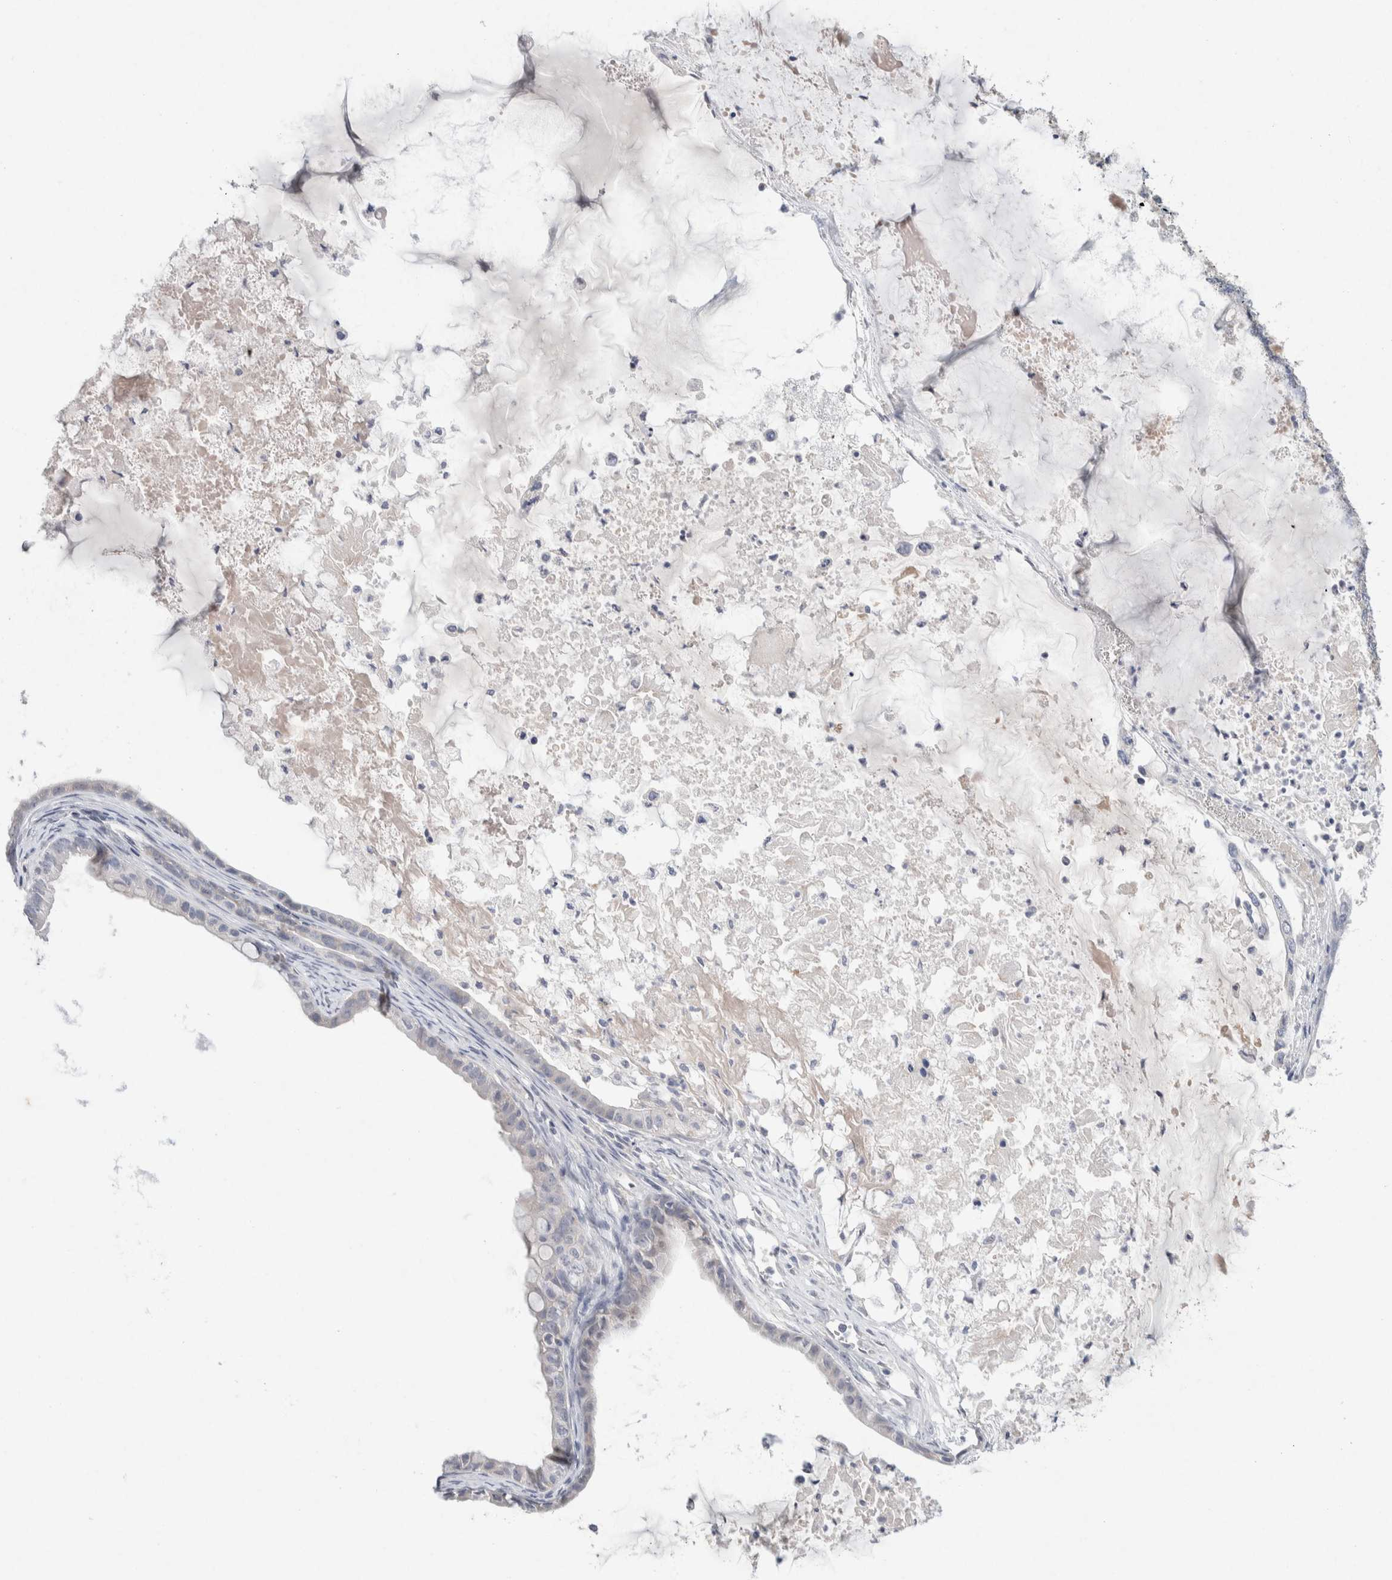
{"staining": {"intensity": "weak", "quantity": "<25%", "location": "cytoplasmic/membranous"}, "tissue": "ovarian cancer", "cell_type": "Tumor cells", "image_type": "cancer", "snomed": [{"axis": "morphology", "description": "Cystadenocarcinoma, mucinous, NOS"}, {"axis": "topography", "description": "Ovary"}], "caption": "The image reveals no significant staining in tumor cells of mucinous cystadenocarcinoma (ovarian).", "gene": "CMTM4", "patient": {"sex": "female", "age": 80}}